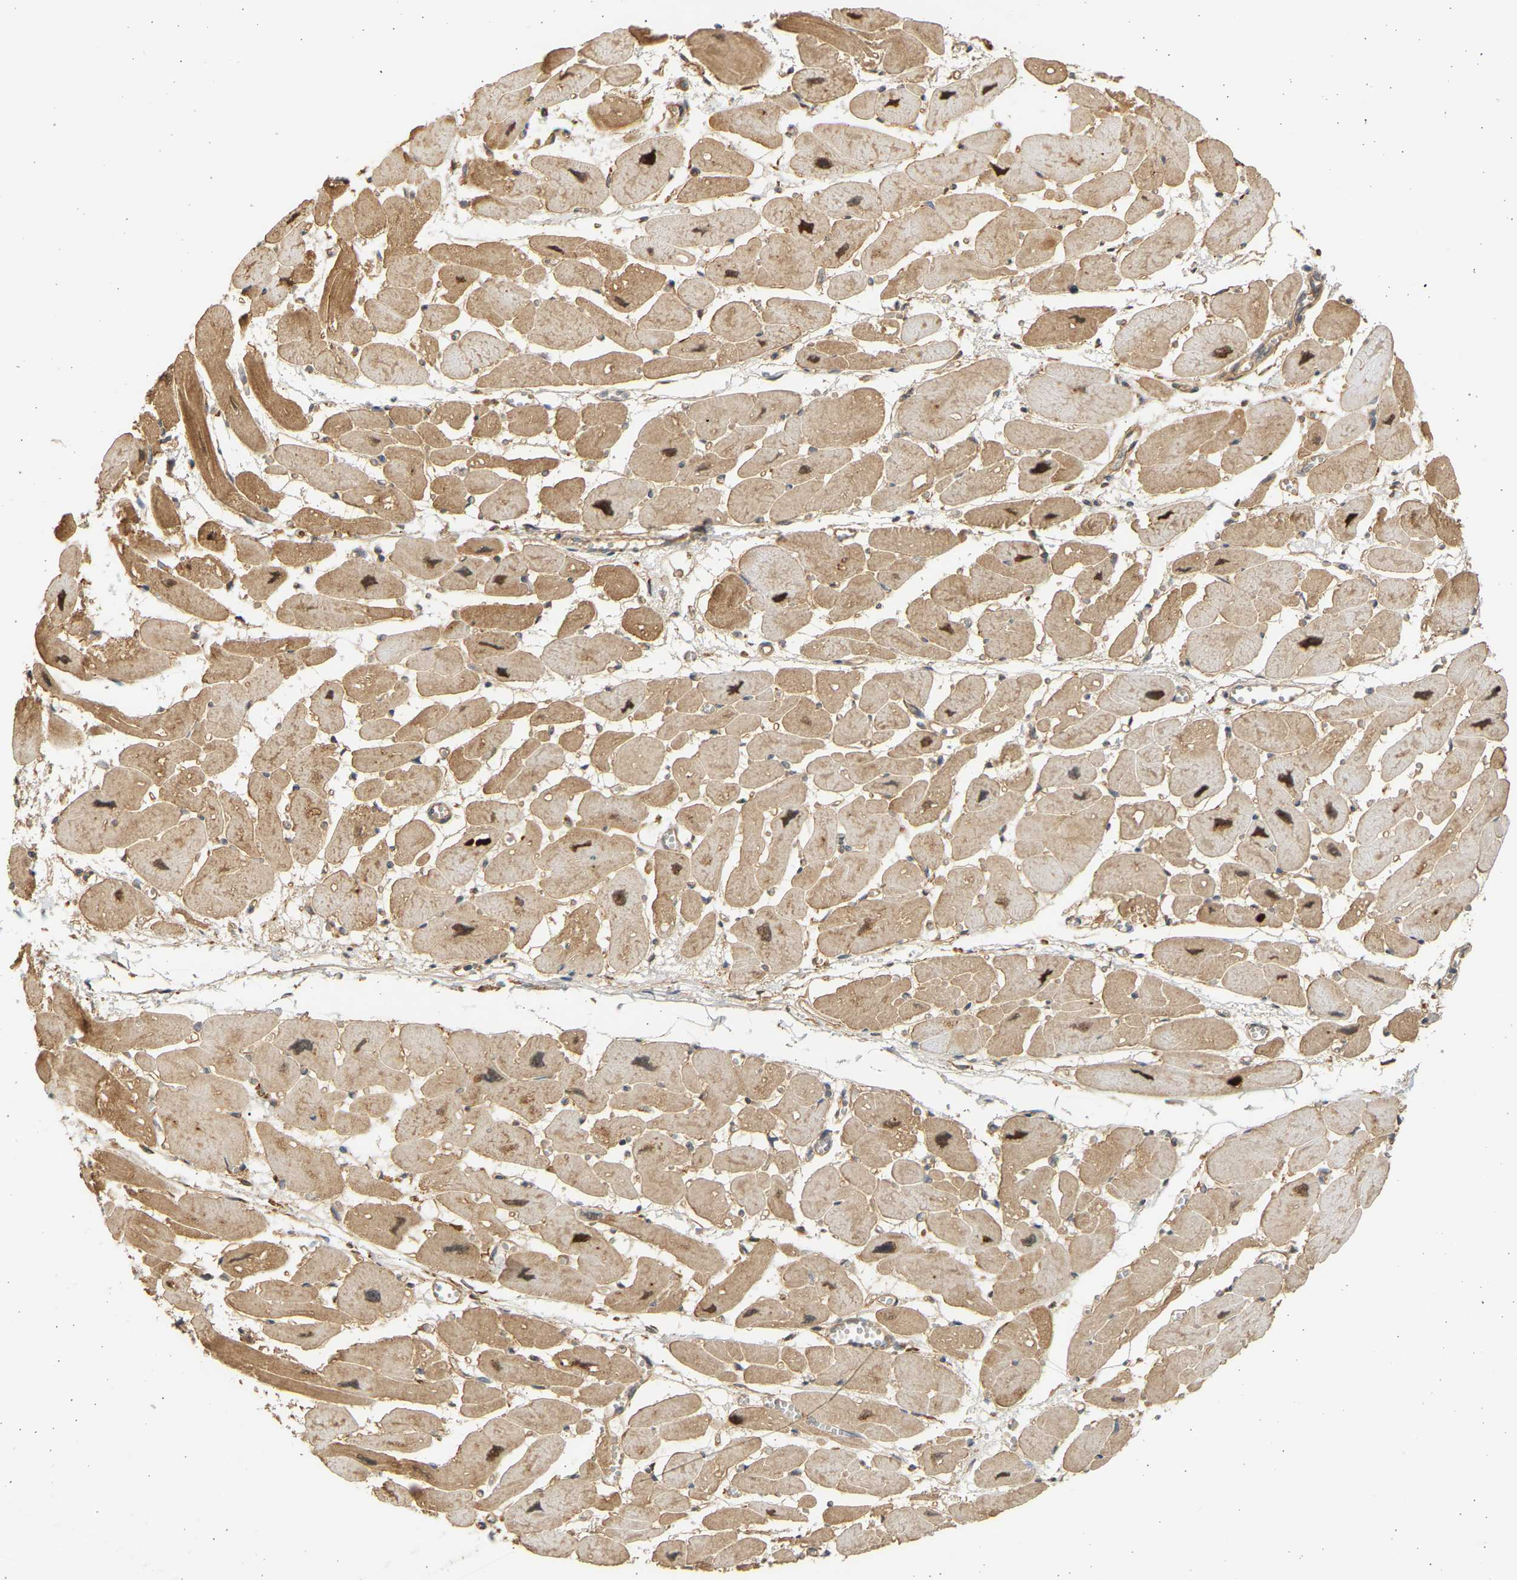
{"staining": {"intensity": "moderate", "quantity": ">75%", "location": "cytoplasmic/membranous,nuclear"}, "tissue": "heart muscle", "cell_type": "Cardiomyocytes", "image_type": "normal", "snomed": [{"axis": "morphology", "description": "Normal tissue, NOS"}, {"axis": "topography", "description": "Heart"}], "caption": "Immunohistochemistry (DAB) staining of normal heart muscle reveals moderate cytoplasmic/membranous,nuclear protein staining in approximately >75% of cardiomyocytes.", "gene": "B4GALT6", "patient": {"sex": "female", "age": 54}}